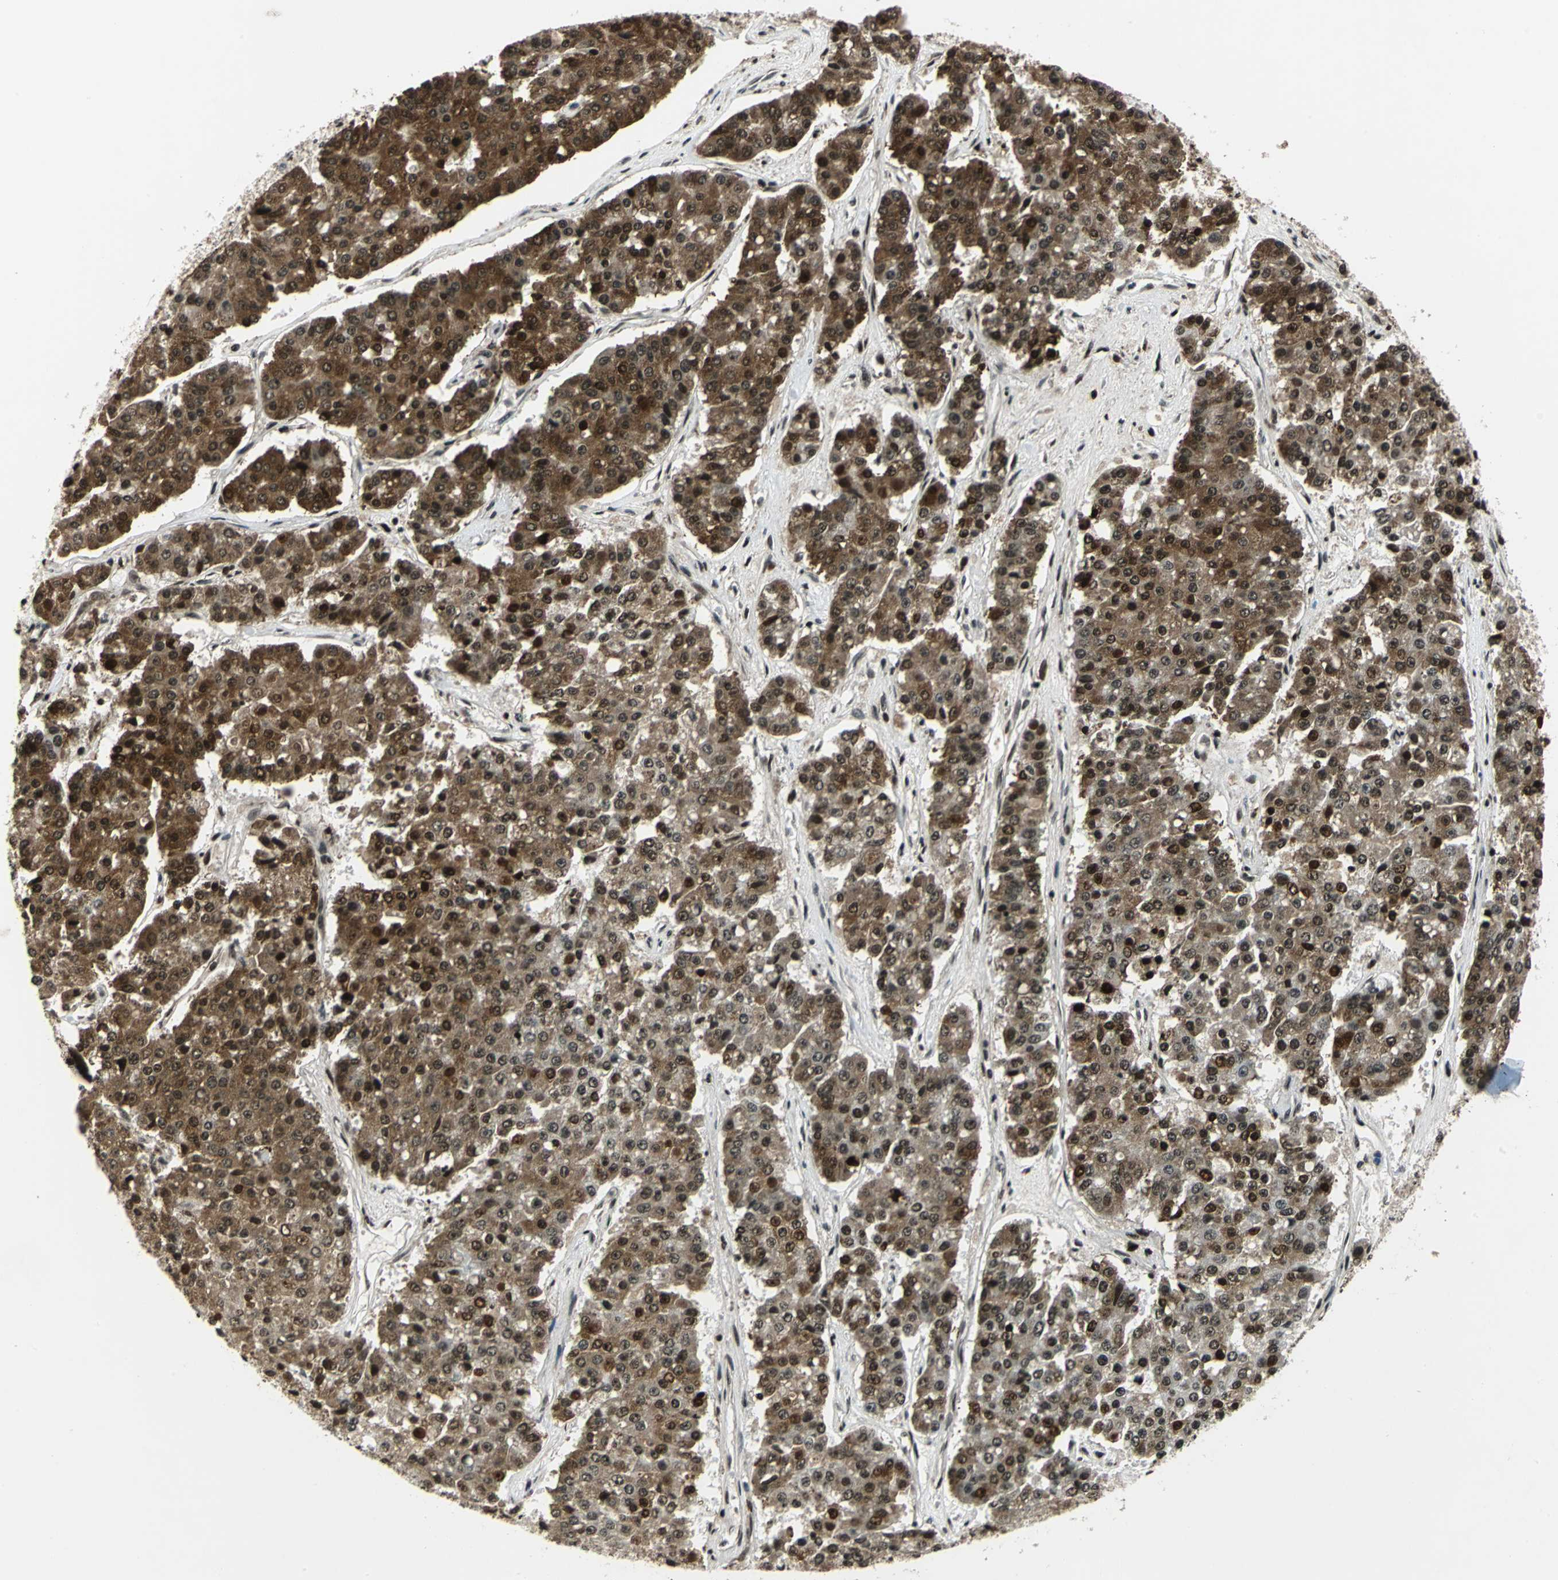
{"staining": {"intensity": "strong", "quantity": ">75%", "location": "cytoplasmic/membranous,nuclear"}, "tissue": "pancreatic cancer", "cell_type": "Tumor cells", "image_type": "cancer", "snomed": [{"axis": "morphology", "description": "Adenocarcinoma, NOS"}, {"axis": "topography", "description": "Pancreas"}], "caption": "Brown immunohistochemical staining in human pancreatic cancer (adenocarcinoma) shows strong cytoplasmic/membranous and nuclear staining in approximately >75% of tumor cells.", "gene": "UBTF", "patient": {"sex": "male", "age": 50}}